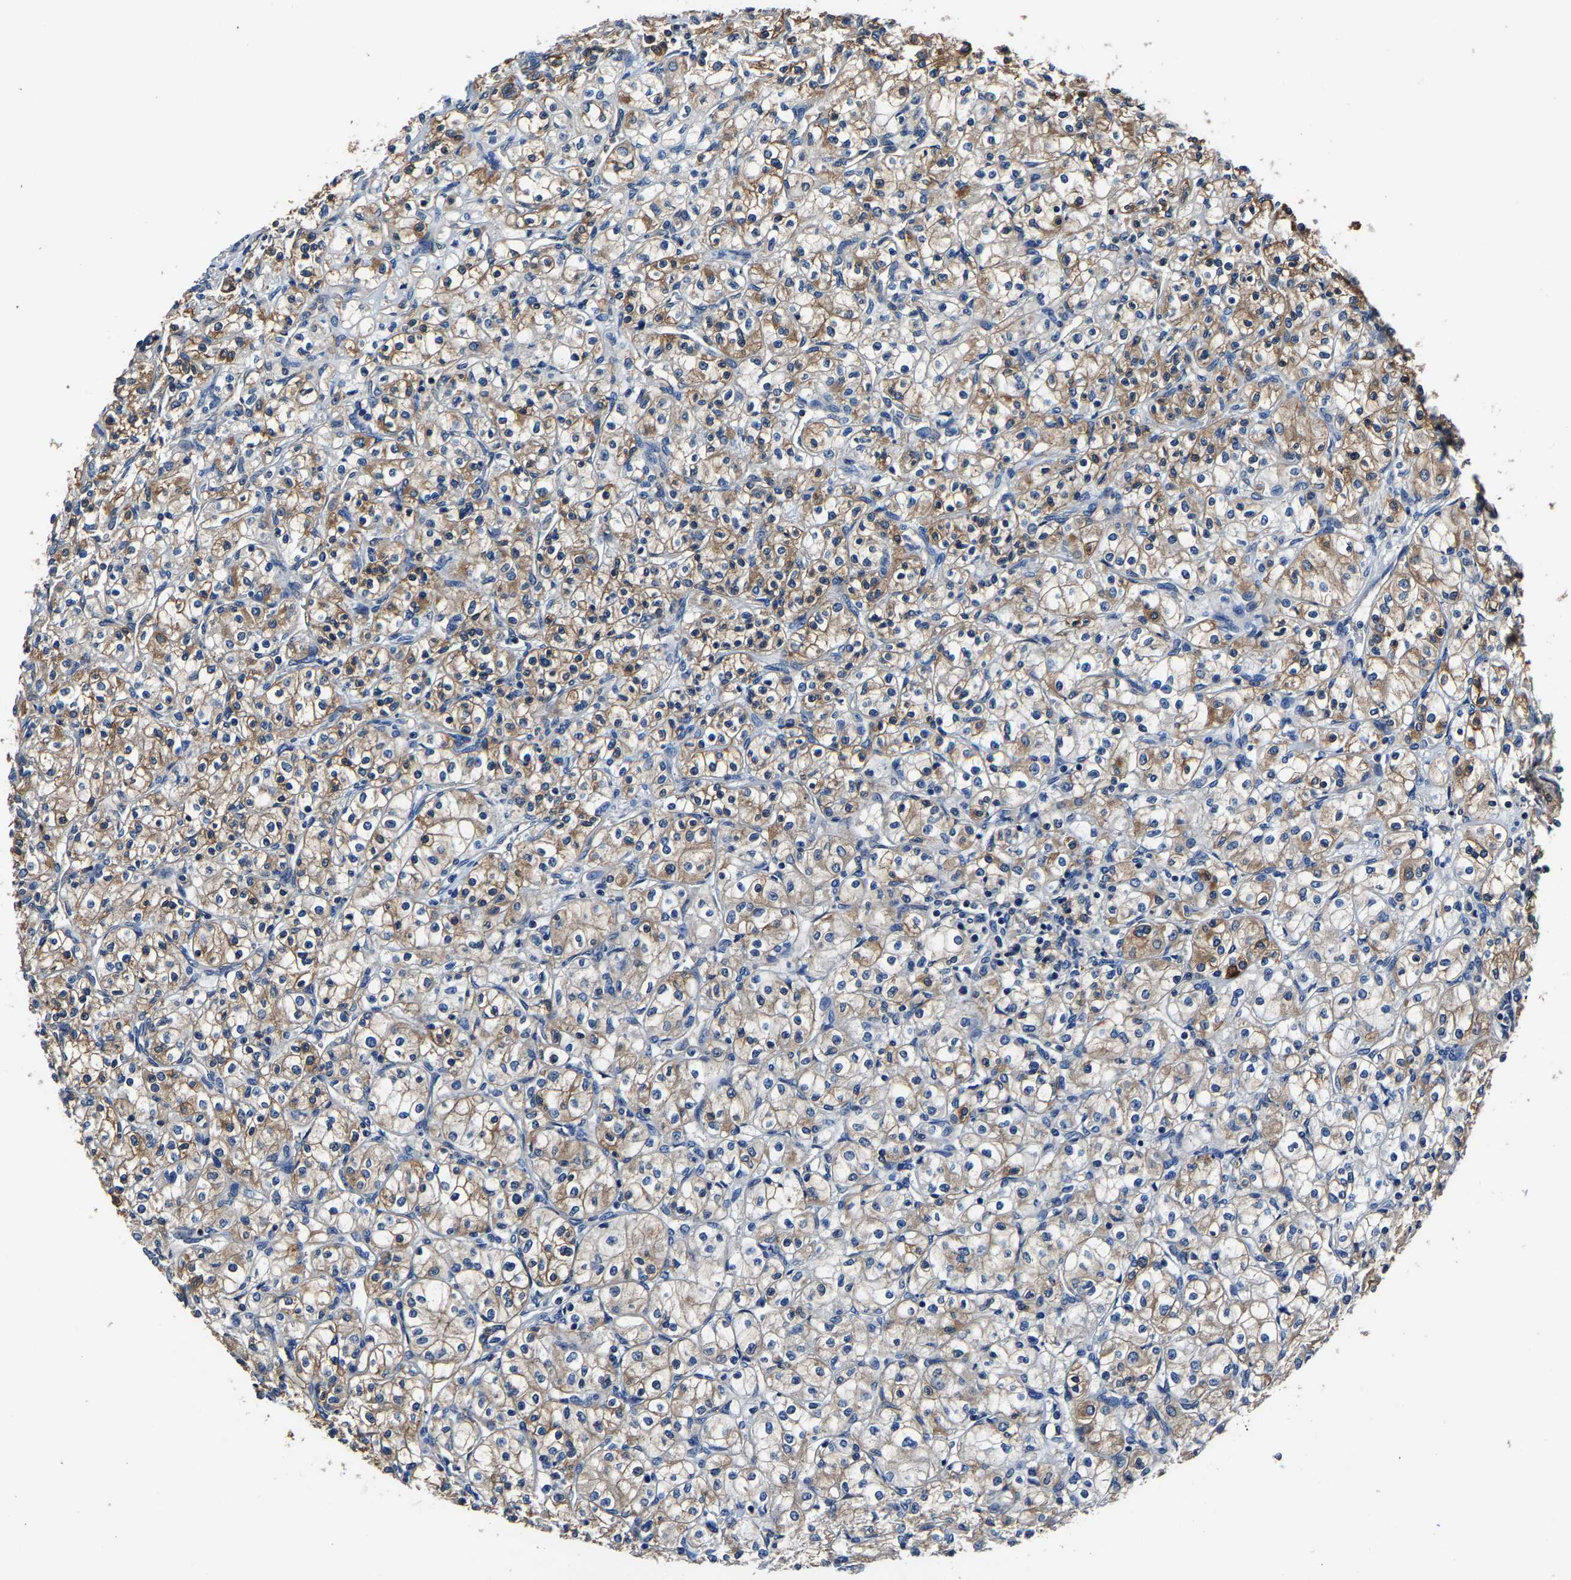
{"staining": {"intensity": "moderate", "quantity": ">75%", "location": "cytoplasmic/membranous"}, "tissue": "renal cancer", "cell_type": "Tumor cells", "image_type": "cancer", "snomed": [{"axis": "morphology", "description": "Adenocarcinoma, NOS"}, {"axis": "topography", "description": "Kidney"}], "caption": "There is medium levels of moderate cytoplasmic/membranous staining in tumor cells of renal cancer (adenocarcinoma), as demonstrated by immunohistochemical staining (brown color).", "gene": "ALDOB", "patient": {"sex": "male", "age": 77}}